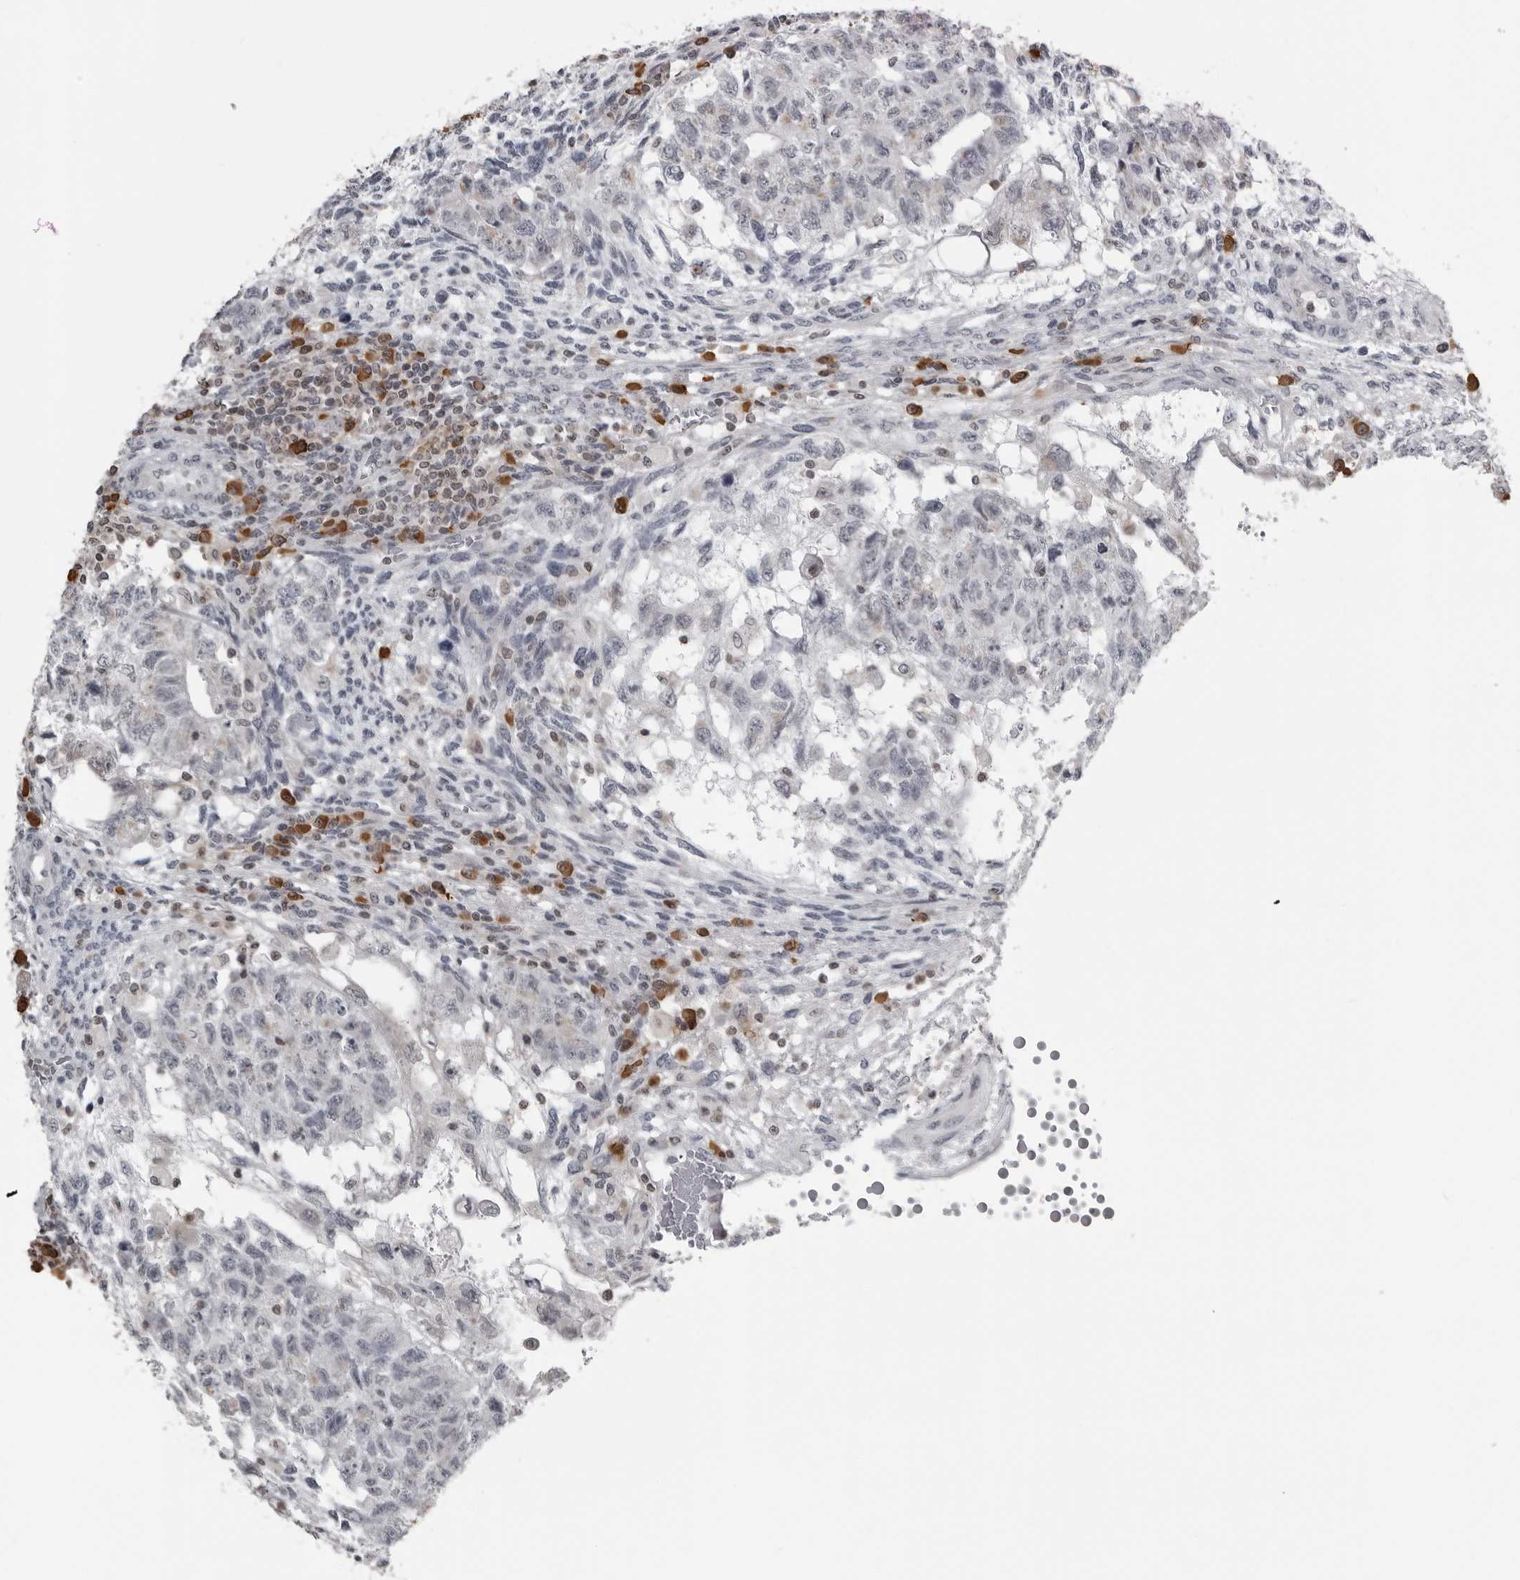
{"staining": {"intensity": "negative", "quantity": "none", "location": "none"}, "tissue": "testis cancer", "cell_type": "Tumor cells", "image_type": "cancer", "snomed": [{"axis": "morphology", "description": "Normal tissue, NOS"}, {"axis": "morphology", "description": "Carcinoma, Embryonal, NOS"}, {"axis": "topography", "description": "Testis"}], "caption": "Image shows no protein staining in tumor cells of testis cancer tissue.", "gene": "RTCA", "patient": {"sex": "male", "age": 36}}